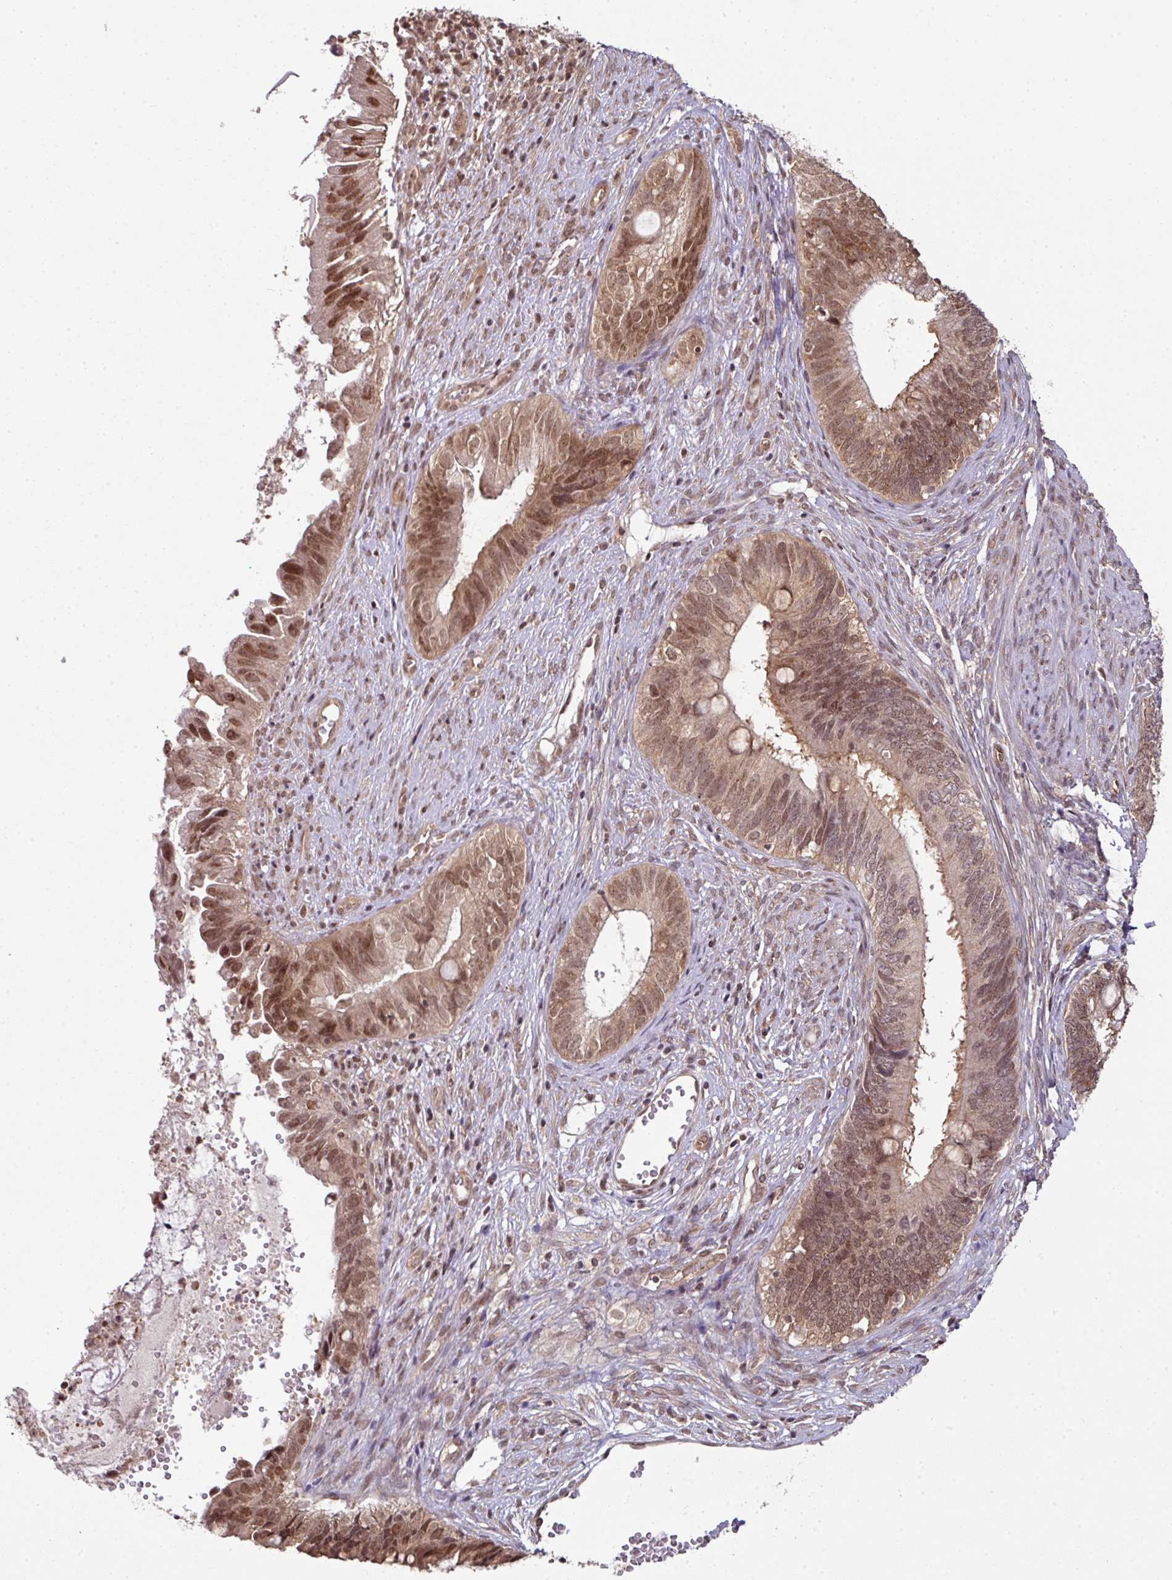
{"staining": {"intensity": "moderate", "quantity": ">75%", "location": "cytoplasmic/membranous,nuclear"}, "tissue": "cervical cancer", "cell_type": "Tumor cells", "image_type": "cancer", "snomed": [{"axis": "morphology", "description": "Adenocarcinoma, NOS"}, {"axis": "topography", "description": "Cervix"}], "caption": "Cervical cancer (adenocarcinoma) stained with a protein marker displays moderate staining in tumor cells.", "gene": "ANKRD18A", "patient": {"sex": "female", "age": 42}}